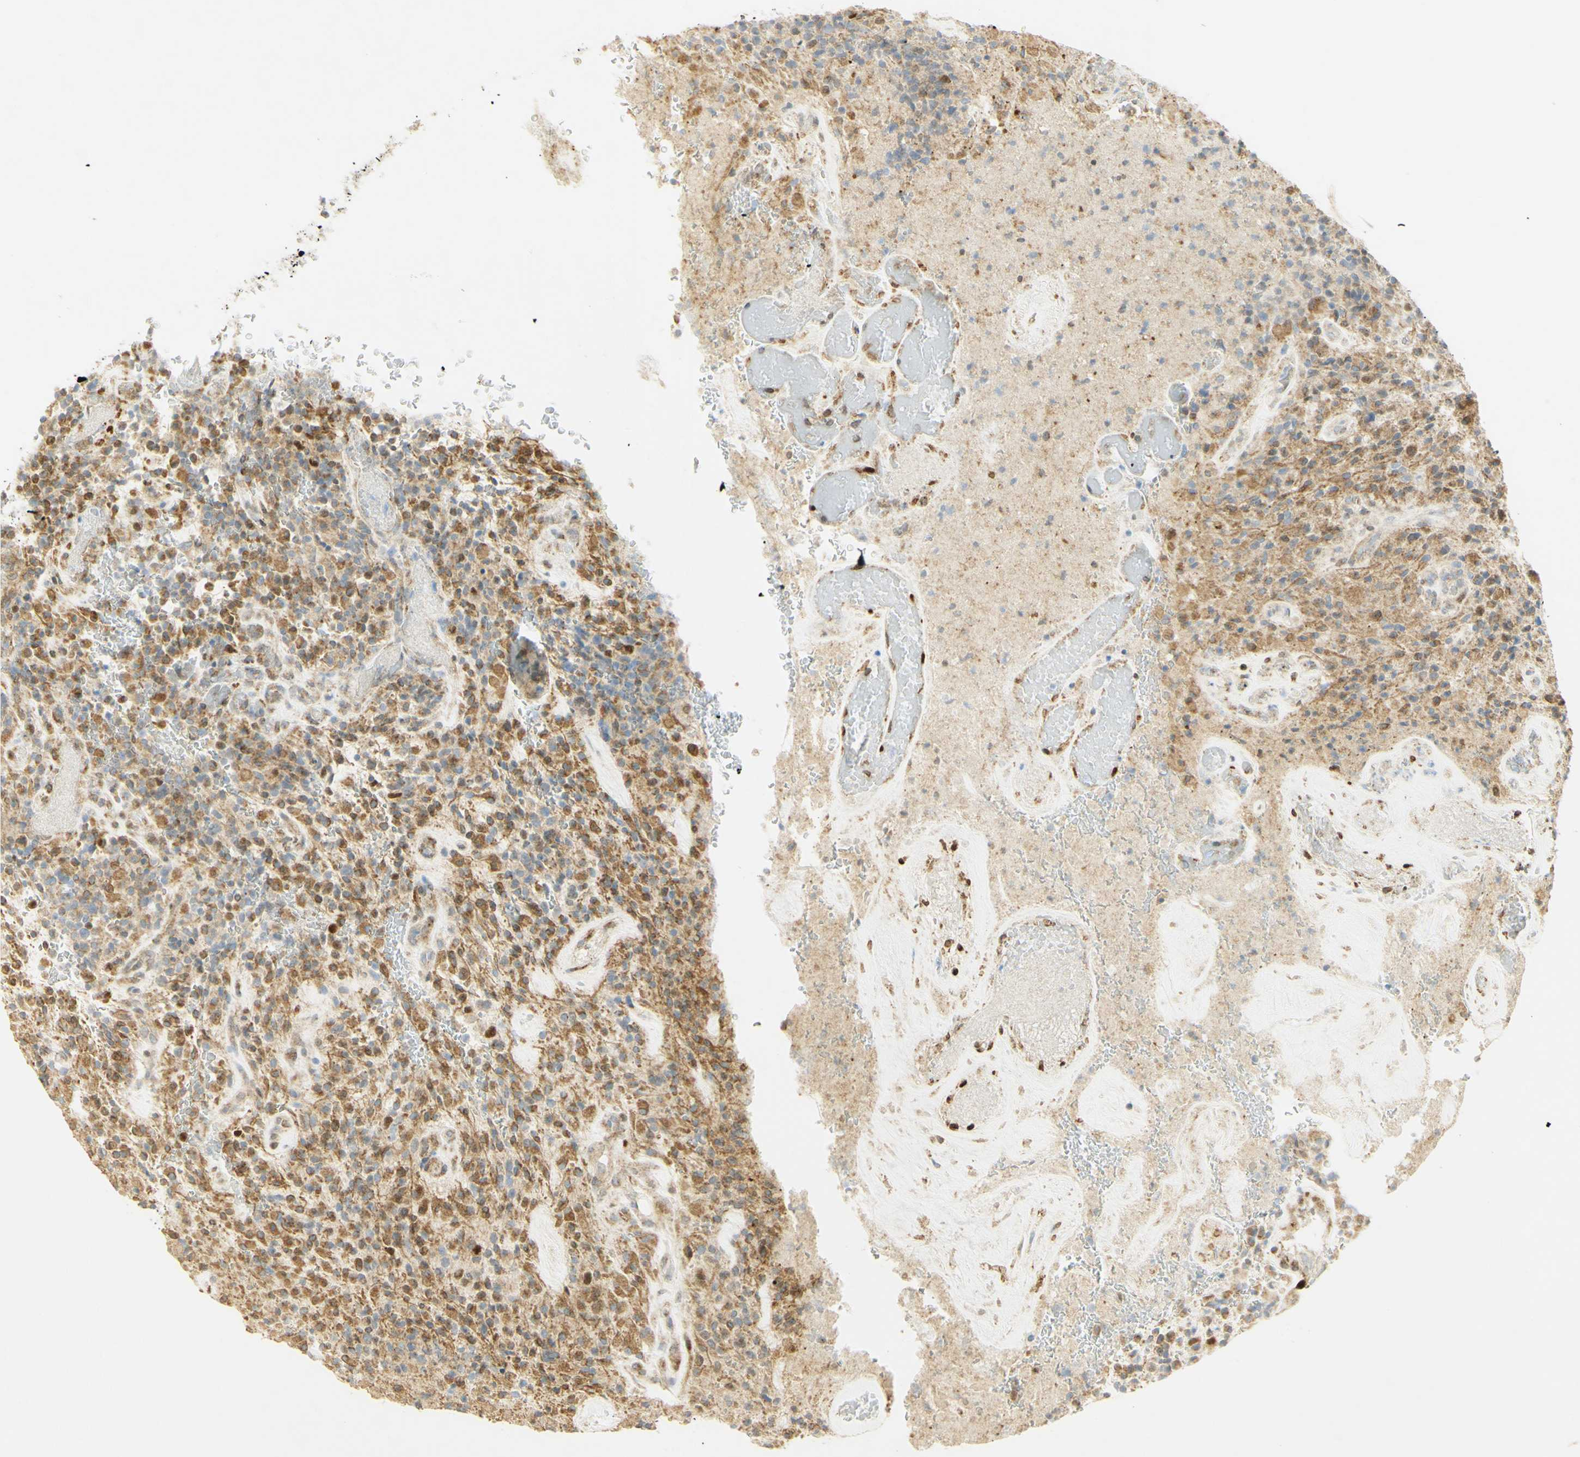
{"staining": {"intensity": "strong", "quantity": "<25%", "location": "cytoplasmic/membranous,nuclear"}, "tissue": "glioma", "cell_type": "Tumor cells", "image_type": "cancer", "snomed": [{"axis": "morphology", "description": "Glioma, malignant, High grade"}, {"axis": "topography", "description": "Brain"}], "caption": "A photomicrograph showing strong cytoplasmic/membranous and nuclear positivity in approximately <25% of tumor cells in glioma, as visualized by brown immunohistochemical staining.", "gene": "E2F1", "patient": {"sex": "male", "age": 71}}